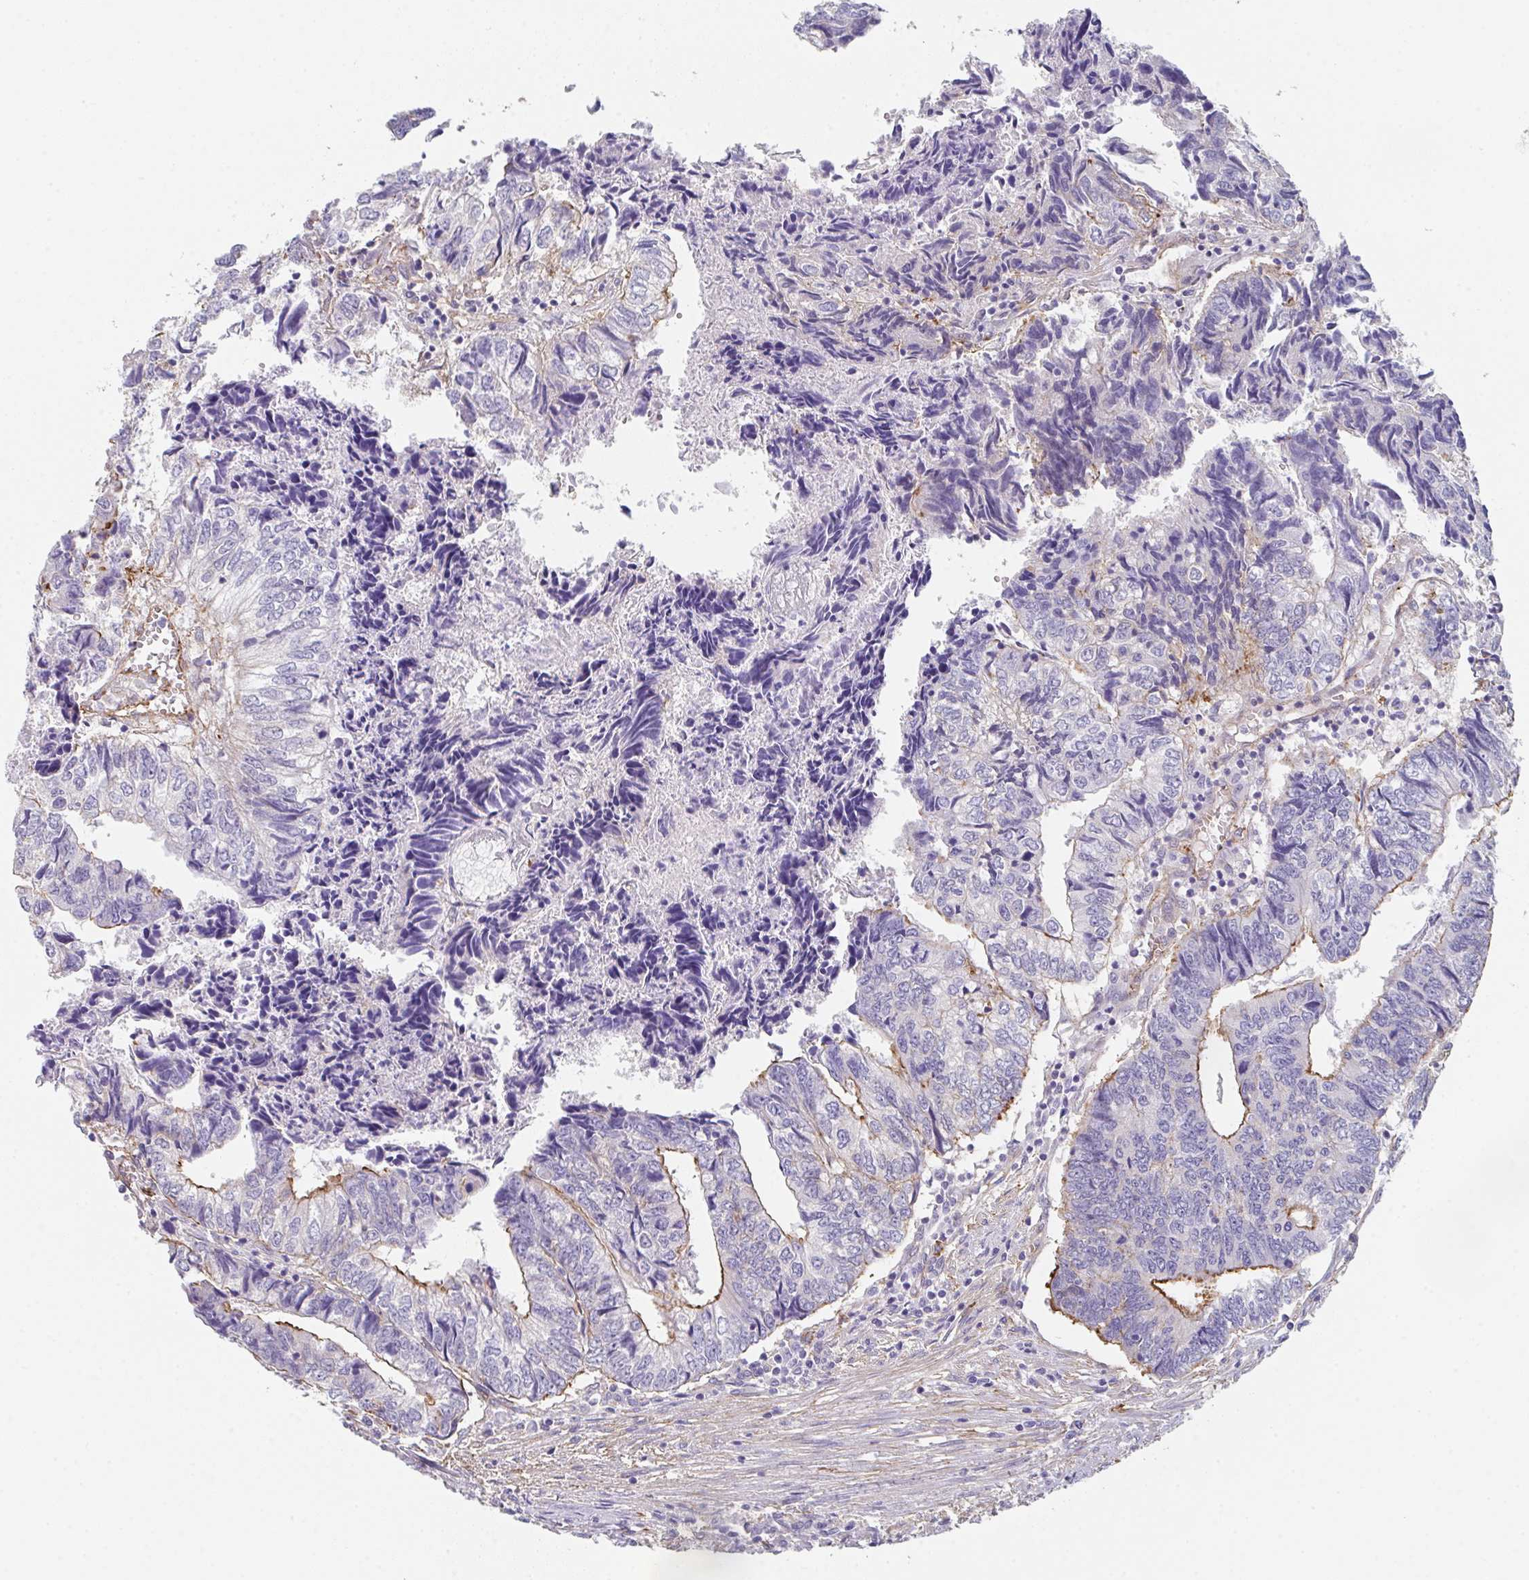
{"staining": {"intensity": "moderate", "quantity": "<25%", "location": "cytoplasmic/membranous"}, "tissue": "colorectal cancer", "cell_type": "Tumor cells", "image_type": "cancer", "snomed": [{"axis": "morphology", "description": "Adenocarcinoma, NOS"}, {"axis": "topography", "description": "Colon"}], "caption": "High-power microscopy captured an IHC photomicrograph of colorectal cancer, revealing moderate cytoplasmic/membranous staining in about <25% of tumor cells.", "gene": "DBN1", "patient": {"sex": "male", "age": 86}}